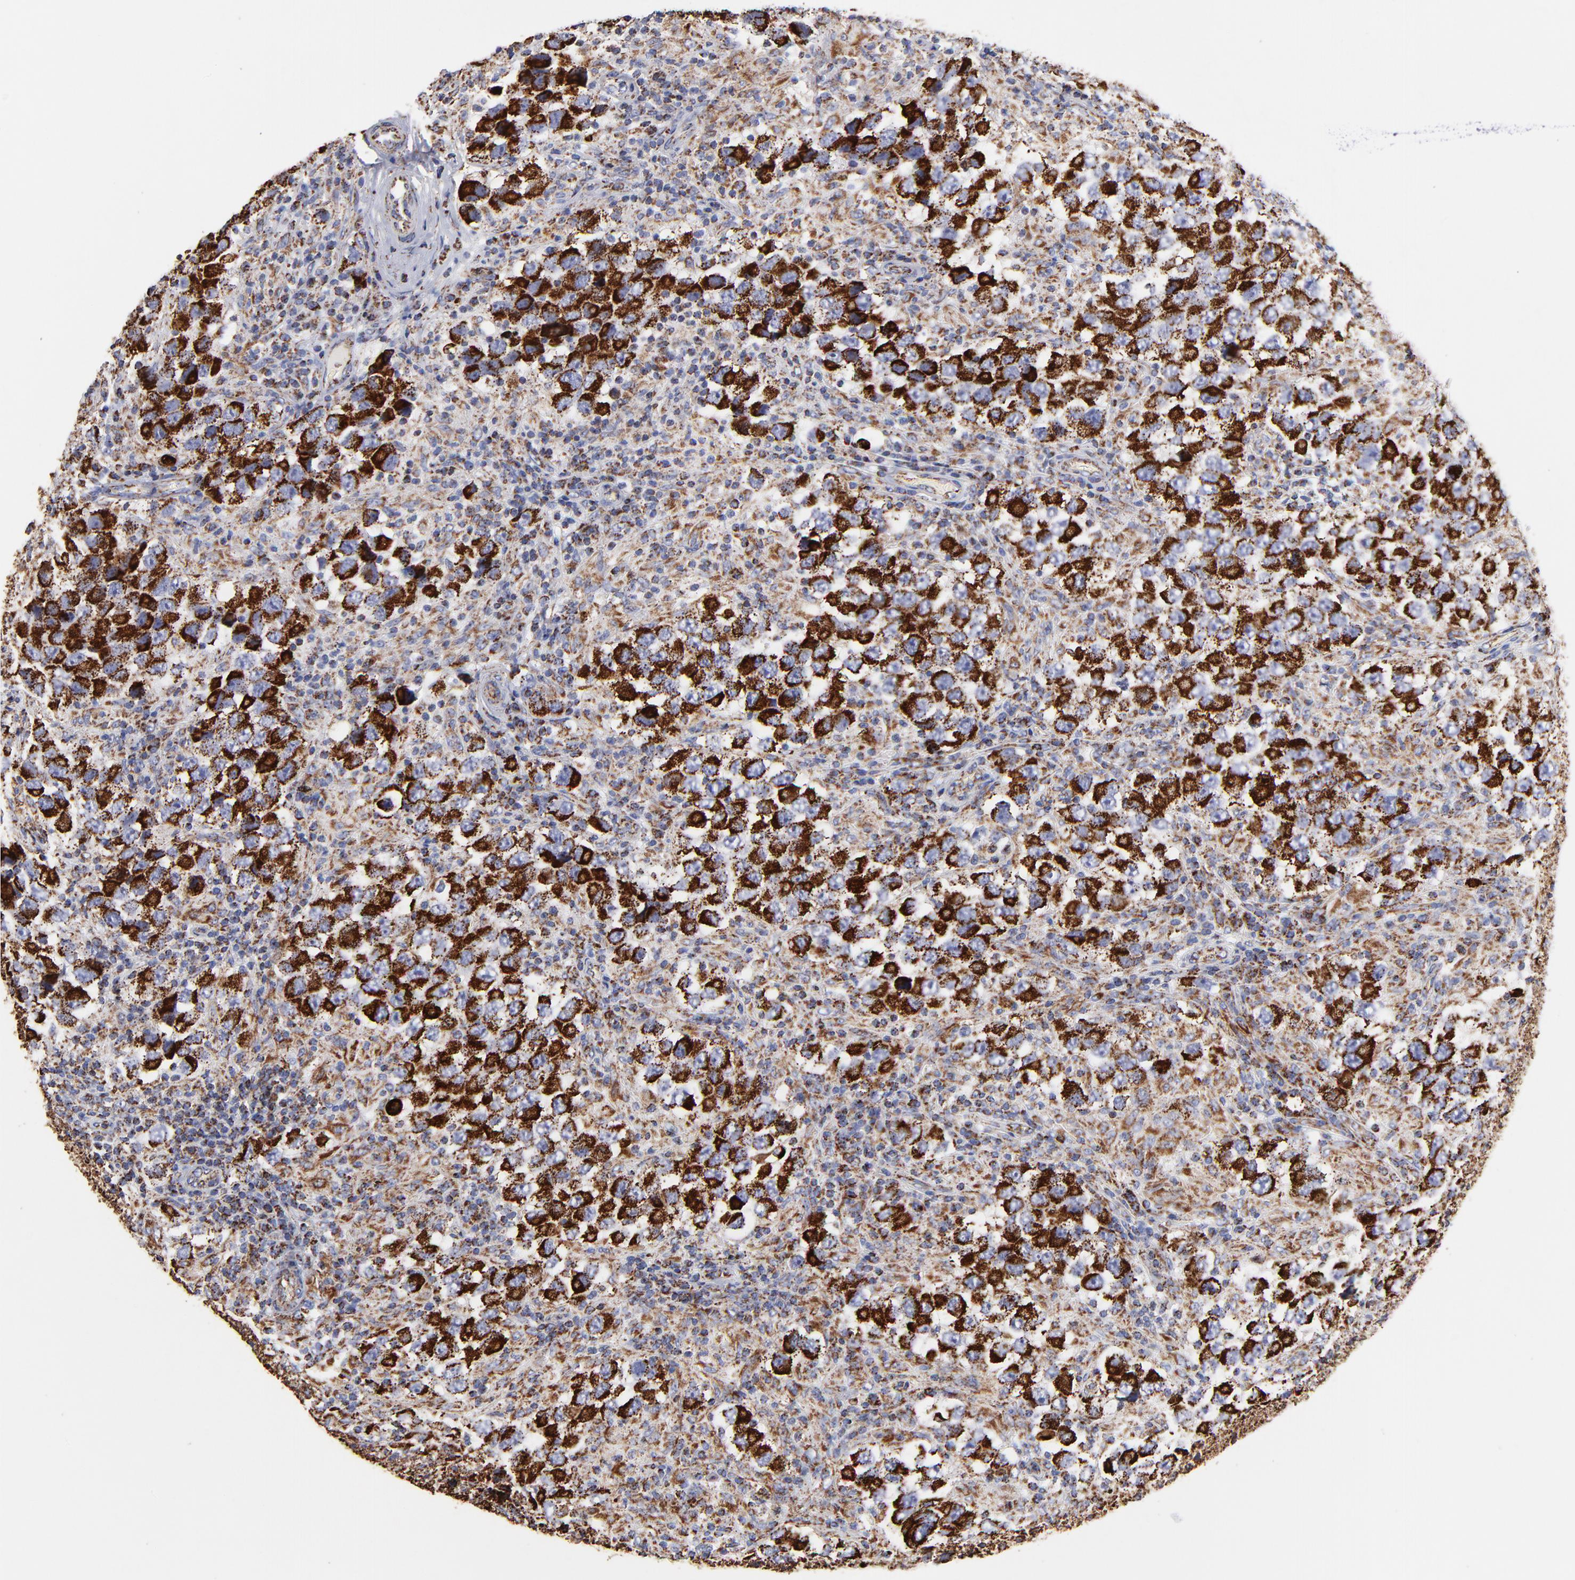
{"staining": {"intensity": "strong", "quantity": ">75%", "location": "cytoplasmic/membranous"}, "tissue": "testis cancer", "cell_type": "Tumor cells", "image_type": "cancer", "snomed": [{"axis": "morphology", "description": "Carcinoma, Embryonal, NOS"}, {"axis": "topography", "description": "Testis"}], "caption": "Tumor cells show high levels of strong cytoplasmic/membranous expression in about >75% of cells in testis embryonal carcinoma. Ihc stains the protein in brown and the nuclei are stained blue.", "gene": "PHB1", "patient": {"sex": "male", "age": 21}}